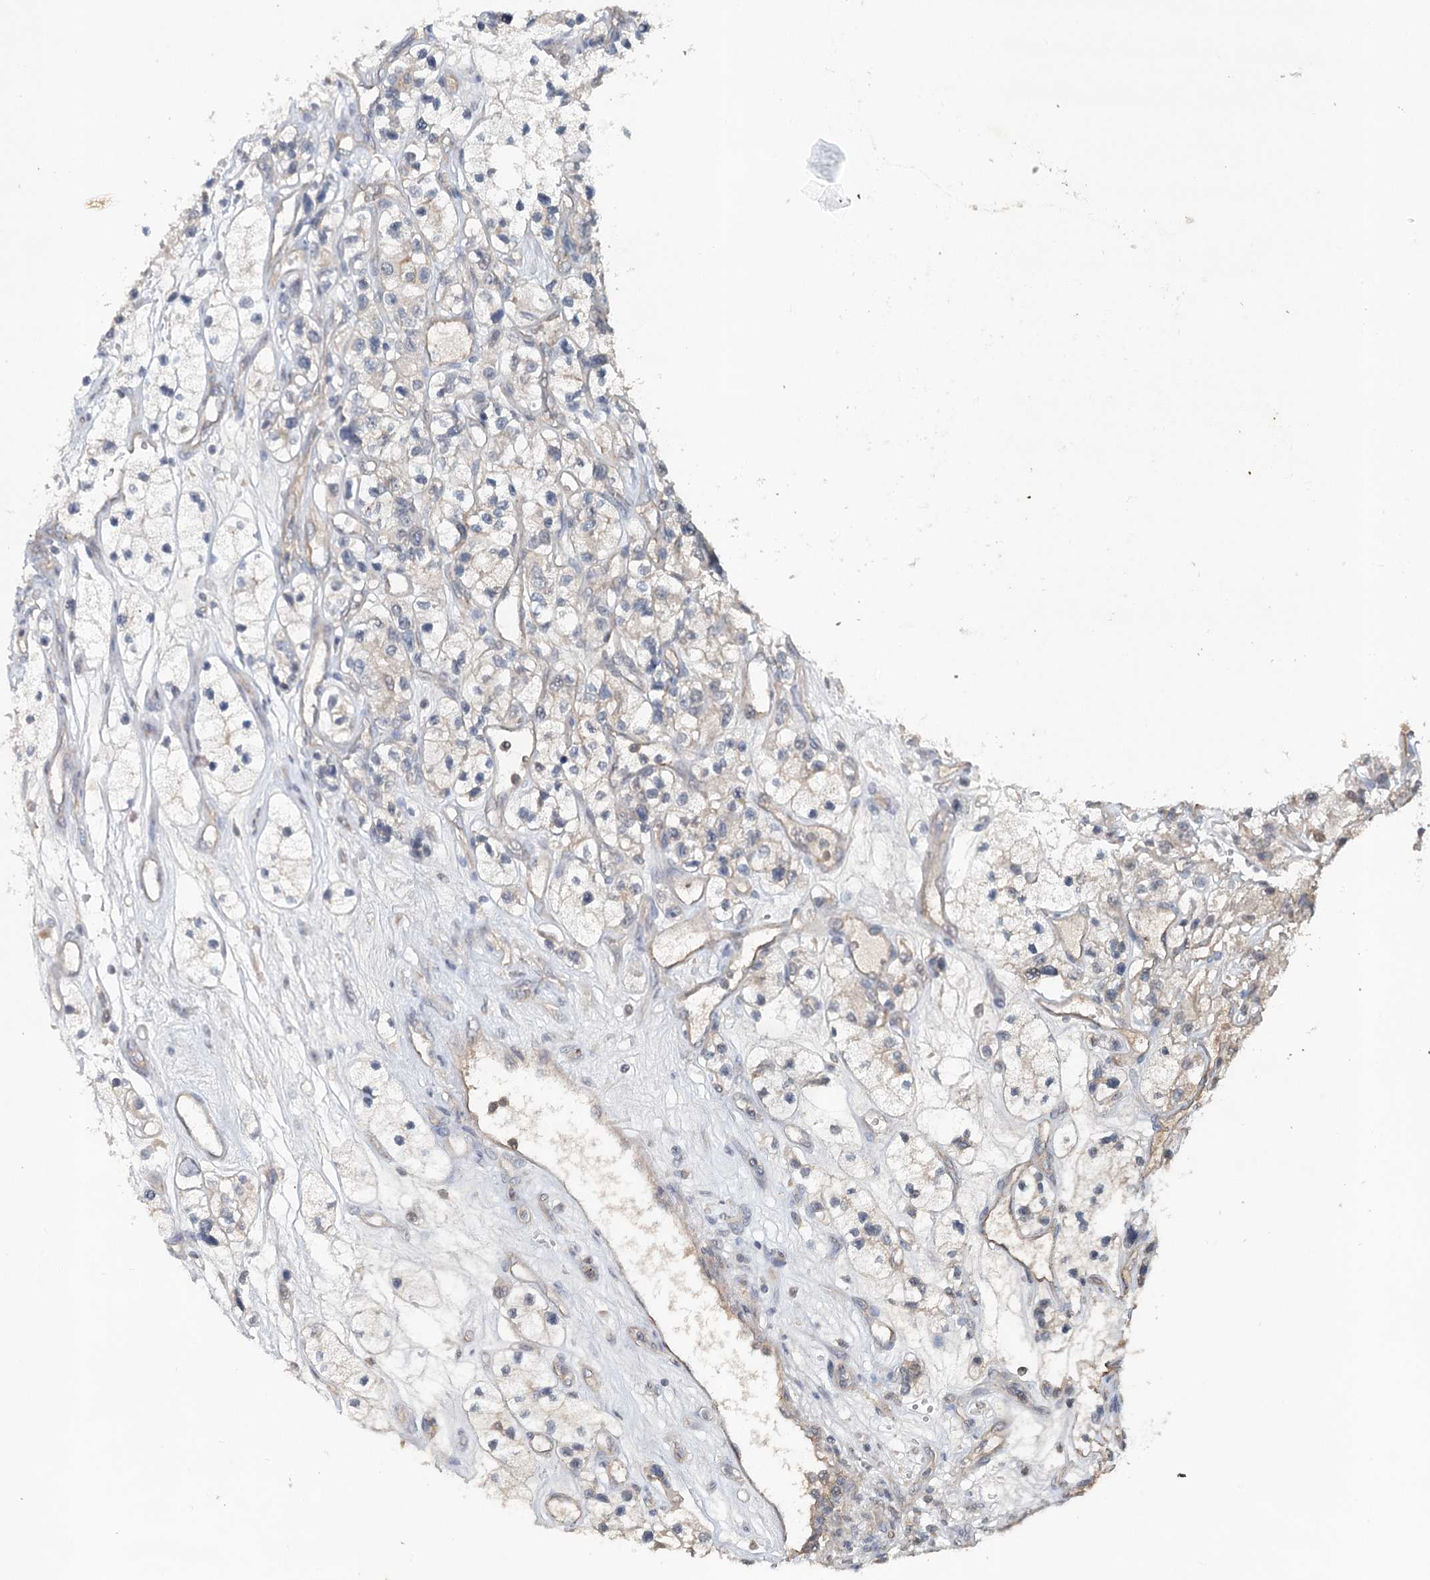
{"staining": {"intensity": "negative", "quantity": "none", "location": "none"}, "tissue": "renal cancer", "cell_type": "Tumor cells", "image_type": "cancer", "snomed": [{"axis": "morphology", "description": "Adenocarcinoma, NOS"}, {"axis": "topography", "description": "Kidney"}], "caption": "An immunohistochemistry image of adenocarcinoma (renal) is shown. There is no staining in tumor cells of adenocarcinoma (renal).", "gene": "SYNPO", "patient": {"sex": "female", "age": 57}}